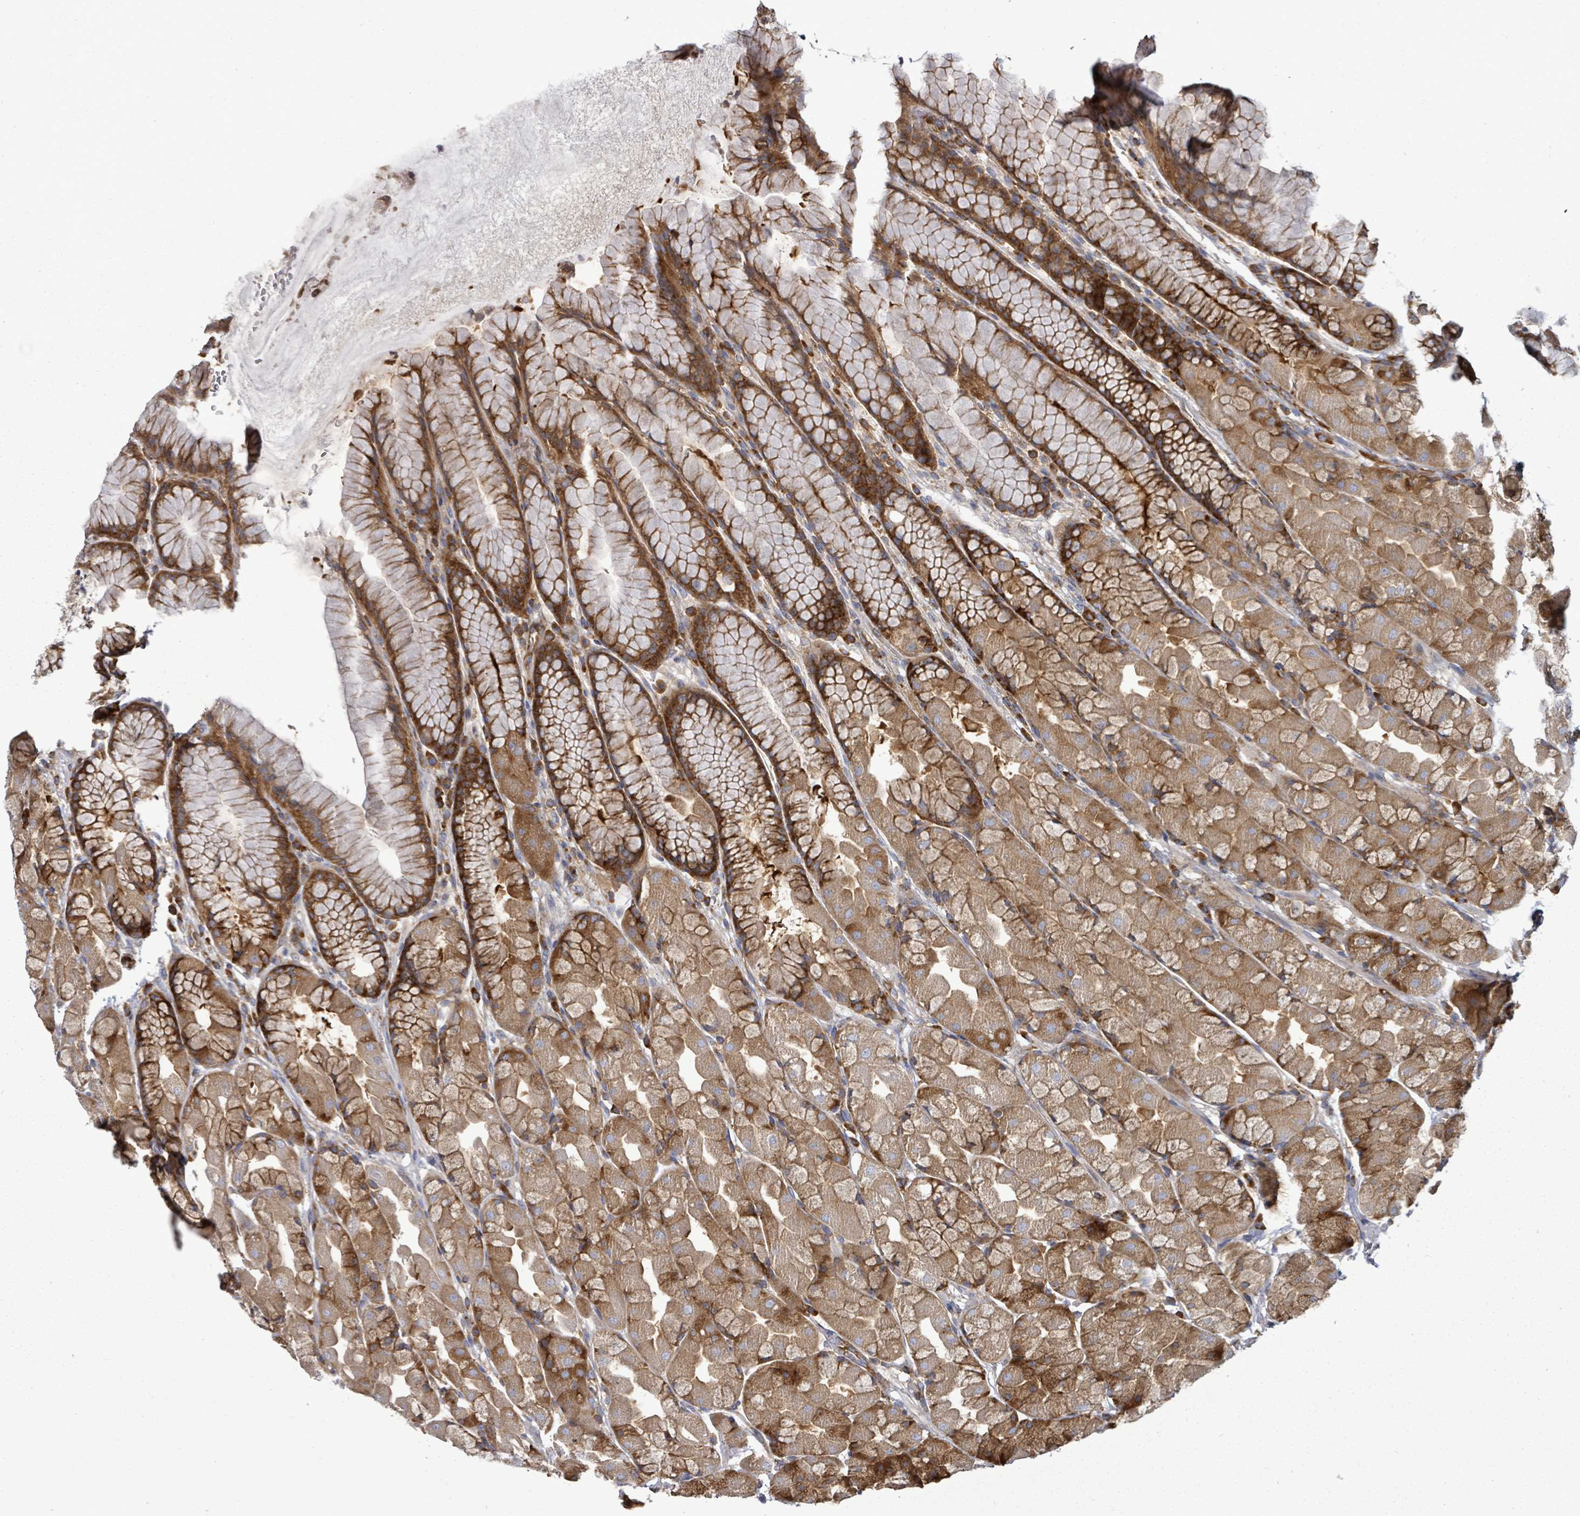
{"staining": {"intensity": "moderate", "quantity": ">75%", "location": "cytoplasmic/membranous"}, "tissue": "stomach", "cell_type": "Glandular cells", "image_type": "normal", "snomed": [{"axis": "morphology", "description": "Normal tissue, NOS"}, {"axis": "topography", "description": "Stomach"}], "caption": "Immunohistochemistry (IHC) (DAB) staining of benign stomach reveals moderate cytoplasmic/membranous protein staining in approximately >75% of glandular cells. The protein is stained brown, and the nuclei are stained in blue (DAB (3,3'-diaminobenzidine) IHC with brightfield microscopy, high magnification).", "gene": "EIF3CL", "patient": {"sex": "male", "age": 57}}